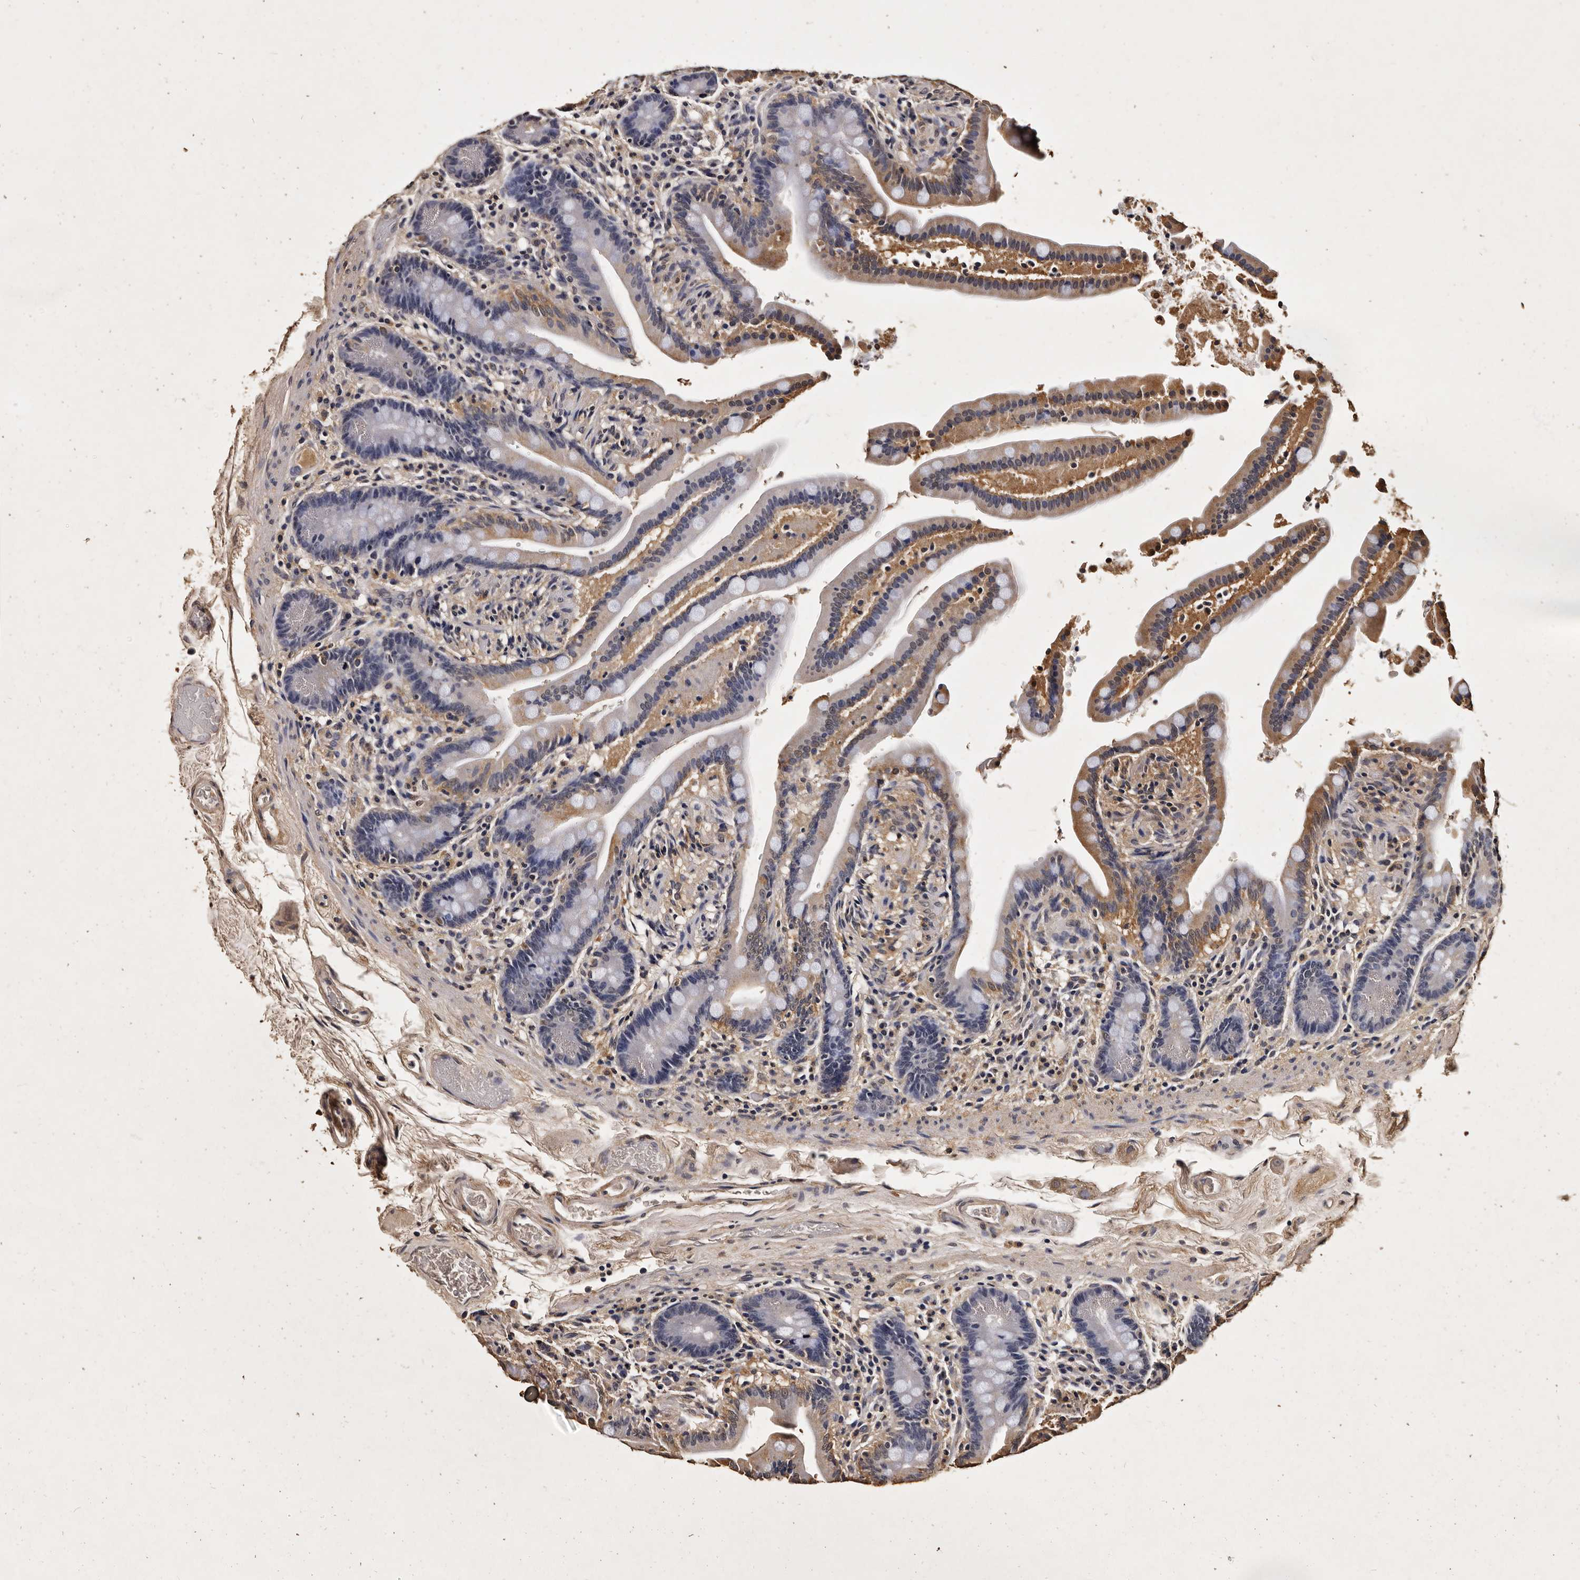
{"staining": {"intensity": "weak", "quantity": ">75%", "location": "cytoplasmic/membranous"}, "tissue": "colon", "cell_type": "Endothelial cells", "image_type": "normal", "snomed": [{"axis": "morphology", "description": "Normal tissue, NOS"}, {"axis": "topography", "description": "Smooth muscle"}, {"axis": "topography", "description": "Colon"}], "caption": "A brown stain shows weak cytoplasmic/membranous staining of a protein in endothelial cells of normal human colon. Nuclei are stained in blue.", "gene": "PARS2", "patient": {"sex": "male", "age": 73}}